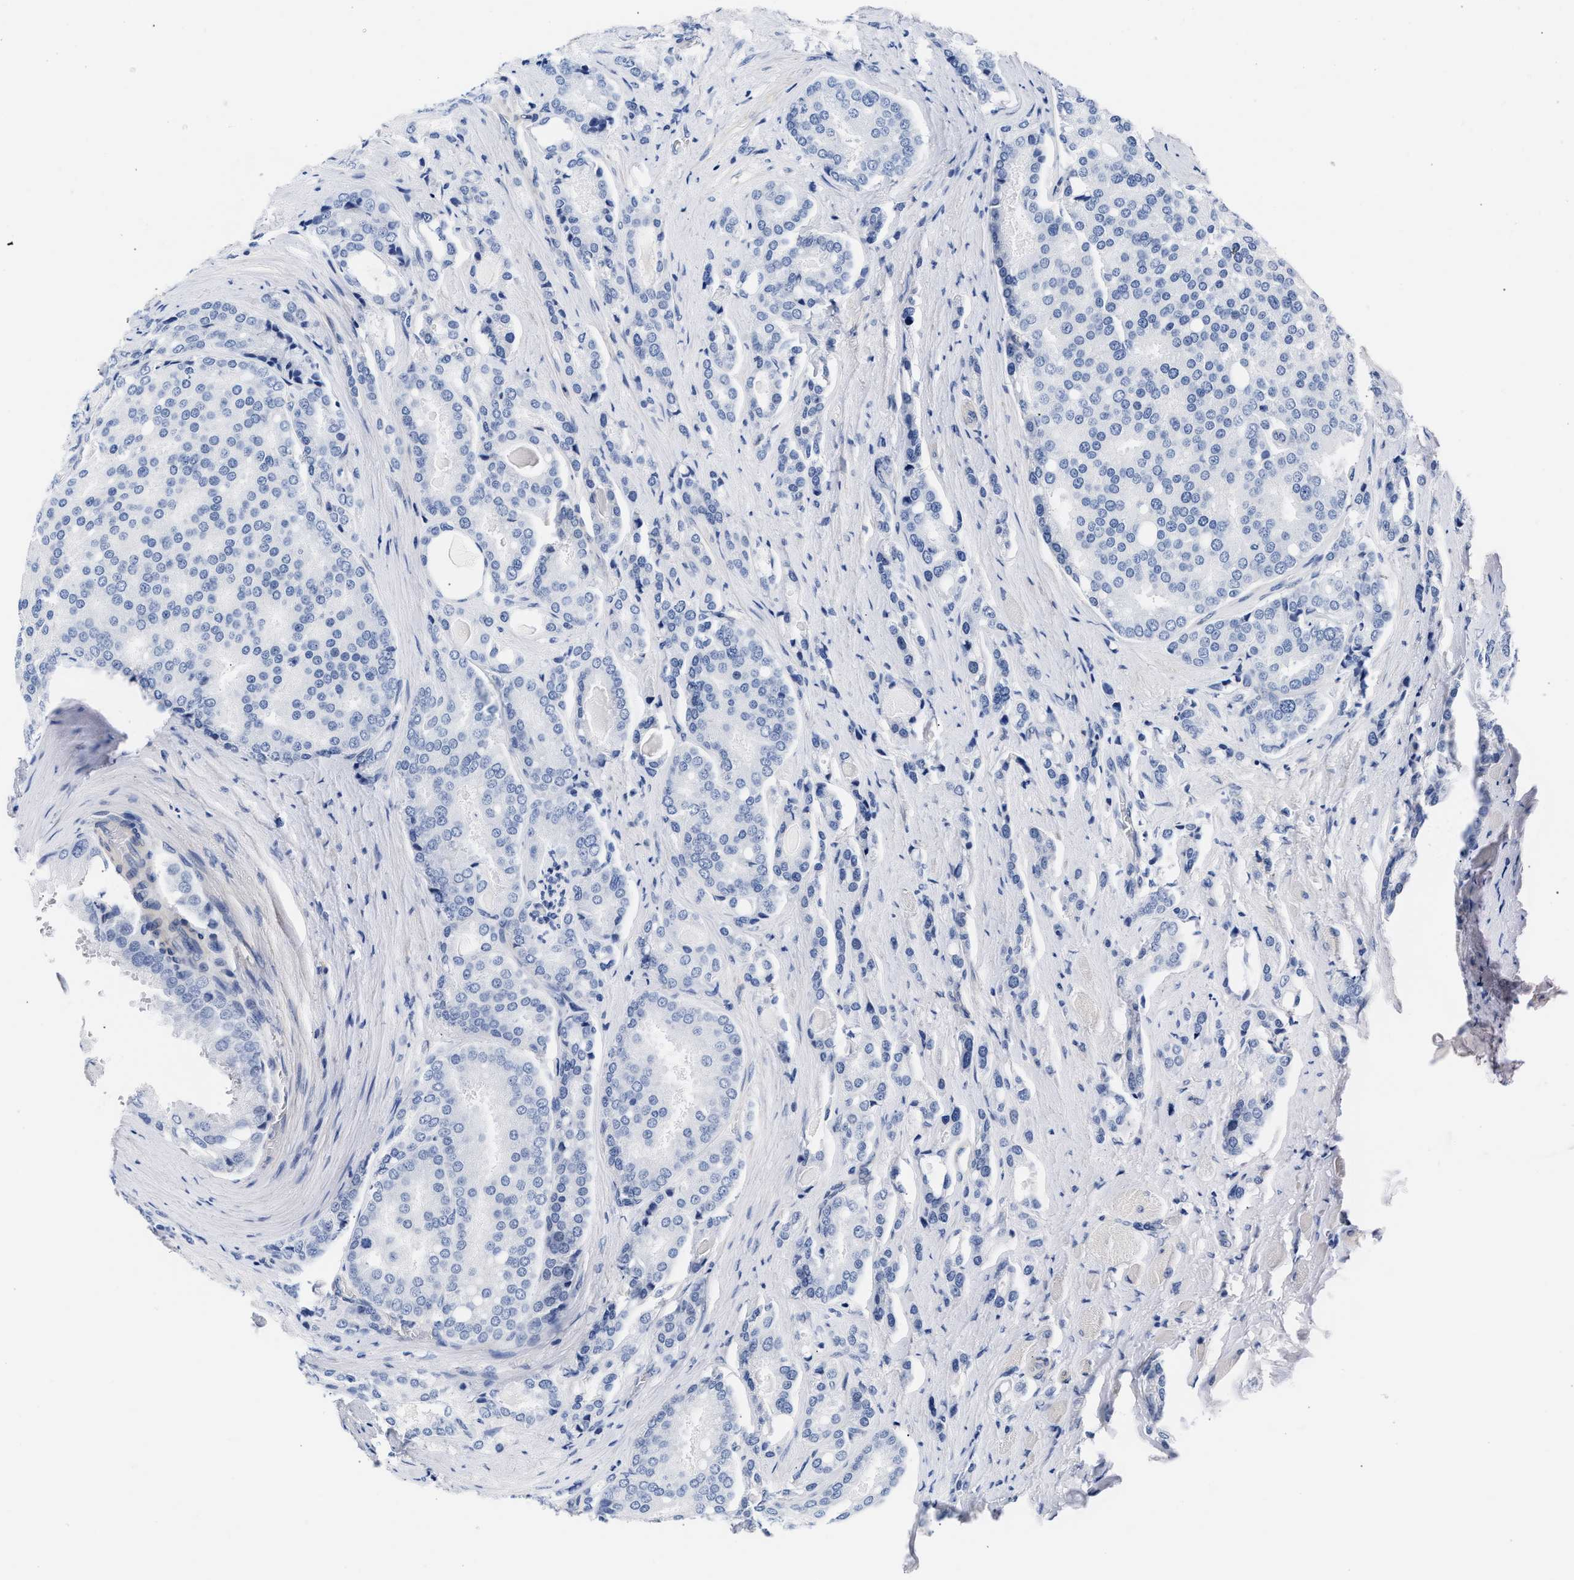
{"staining": {"intensity": "negative", "quantity": "none", "location": "none"}, "tissue": "prostate cancer", "cell_type": "Tumor cells", "image_type": "cancer", "snomed": [{"axis": "morphology", "description": "Adenocarcinoma, High grade"}, {"axis": "topography", "description": "Prostate"}], "caption": "Prostate adenocarcinoma (high-grade) was stained to show a protein in brown. There is no significant expression in tumor cells.", "gene": "TRIM29", "patient": {"sex": "male", "age": 50}}